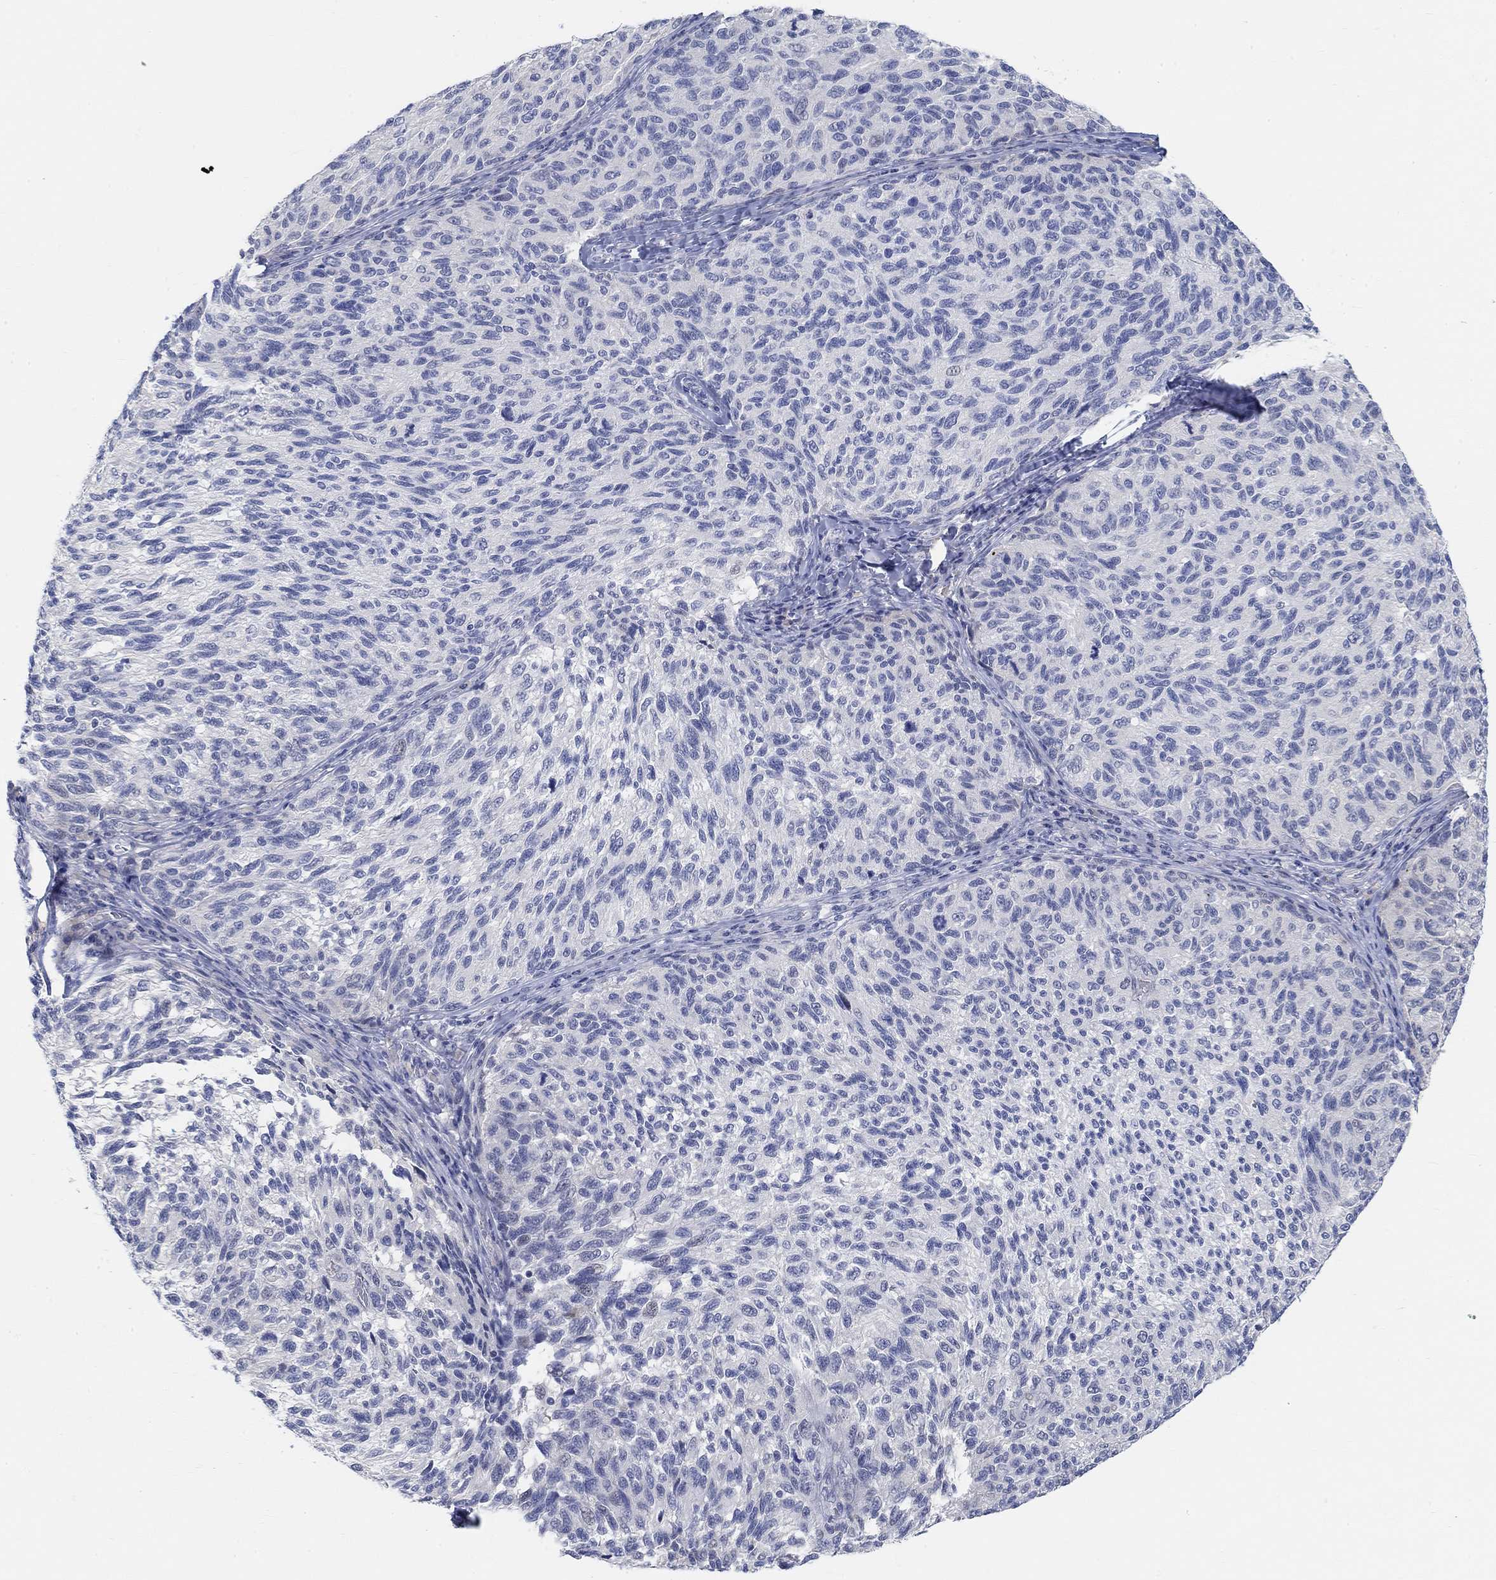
{"staining": {"intensity": "negative", "quantity": "none", "location": "none"}, "tissue": "melanoma", "cell_type": "Tumor cells", "image_type": "cancer", "snomed": [{"axis": "morphology", "description": "Malignant melanoma, NOS"}, {"axis": "topography", "description": "Skin"}], "caption": "This is an immunohistochemistry image of melanoma. There is no staining in tumor cells.", "gene": "SNTG2", "patient": {"sex": "female", "age": 73}}